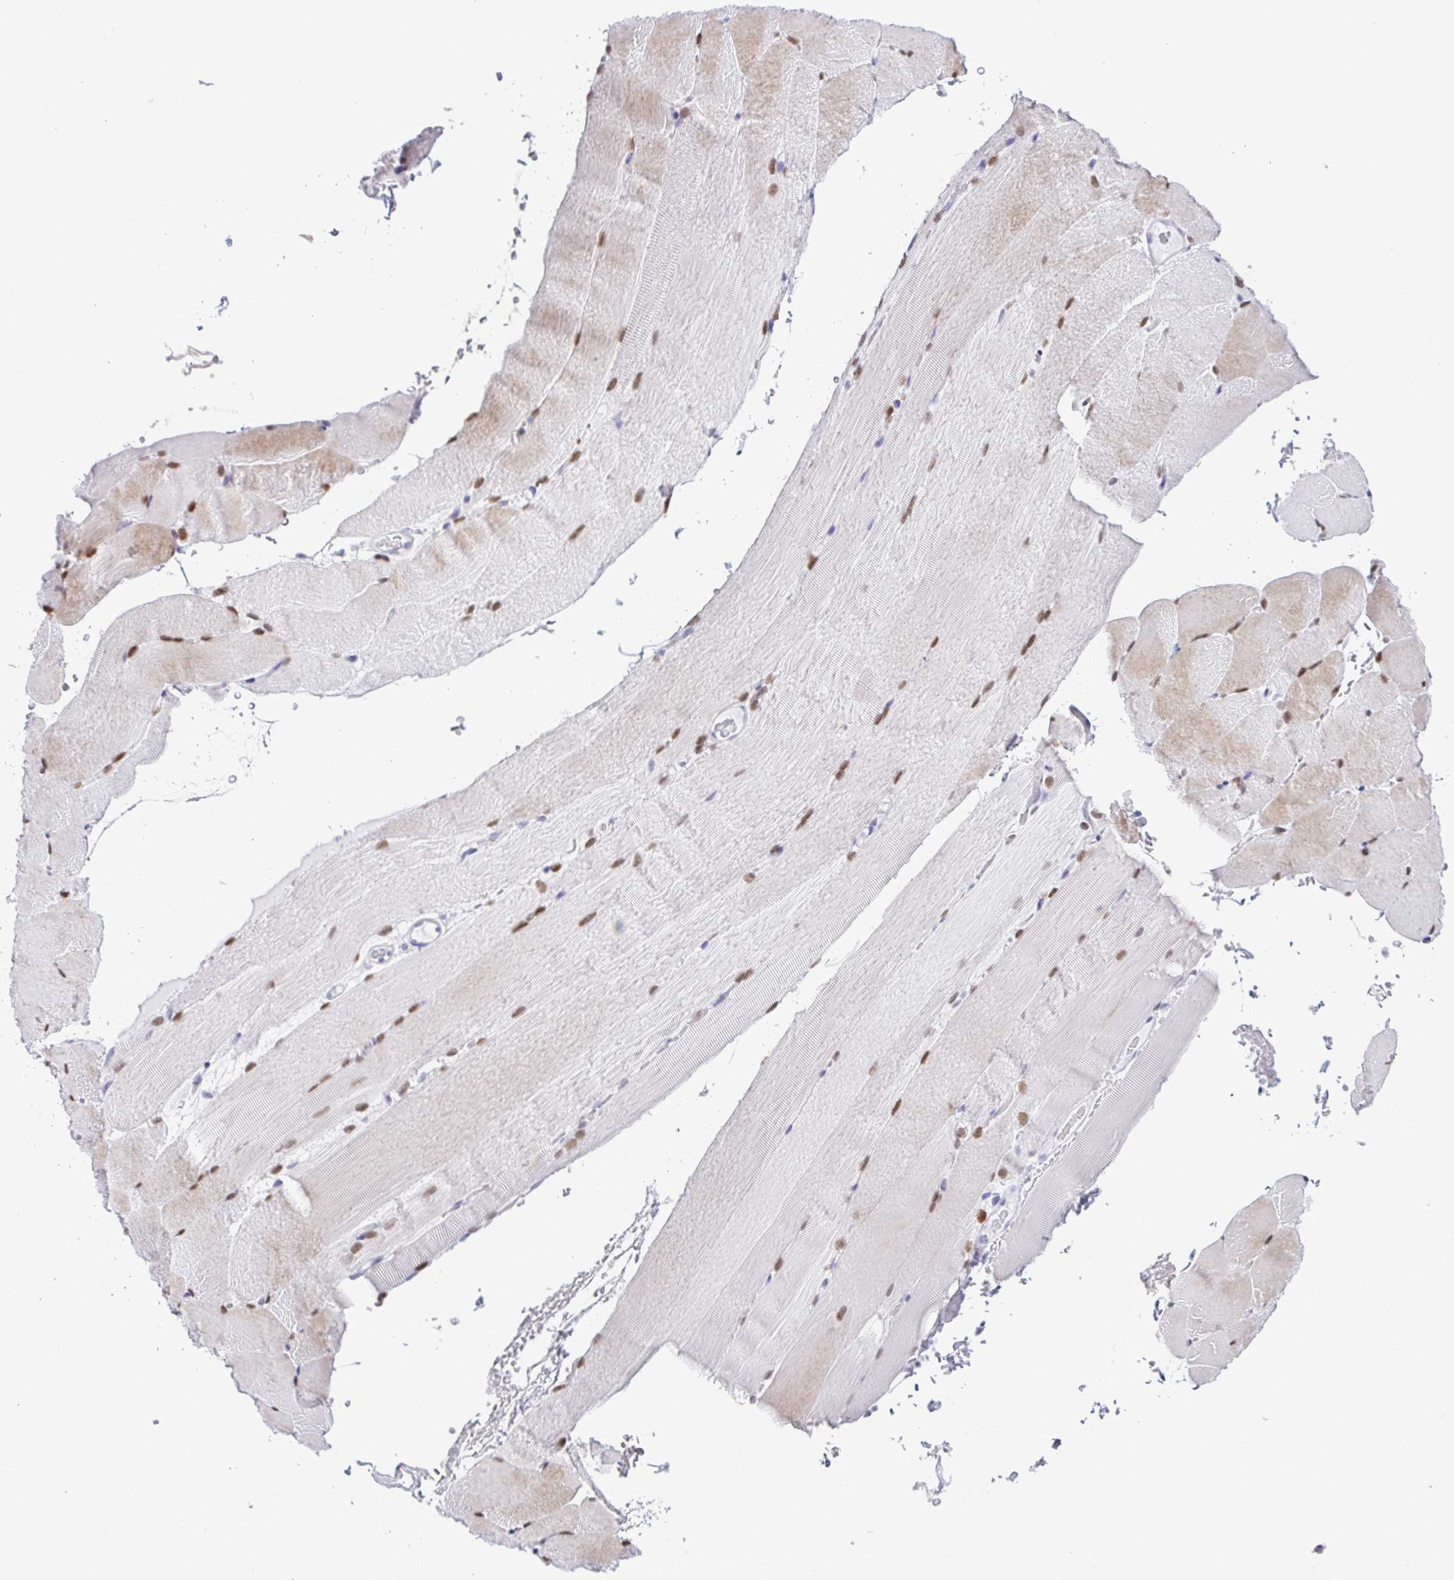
{"staining": {"intensity": "moderate", "quantity": "<25%", "location": "nuclear"}, "tissue": "skeletal muscle", "cell_type": "Myocytes", "image_type": "normal", "snomed": [{"axis": "morphology", "description": "Normal tissue, NOS"}, {"axis": "topography", "description": "Skeletal muscle"}], "caption": "The photomicrograph exhibits immunohistochemical staining of benign skeletal muscle. There is moderate nuclear positivity is identified in about <25% of myocytes.", "gene": "SUGP2", "patient": {"sex": "female", "age": 37}}